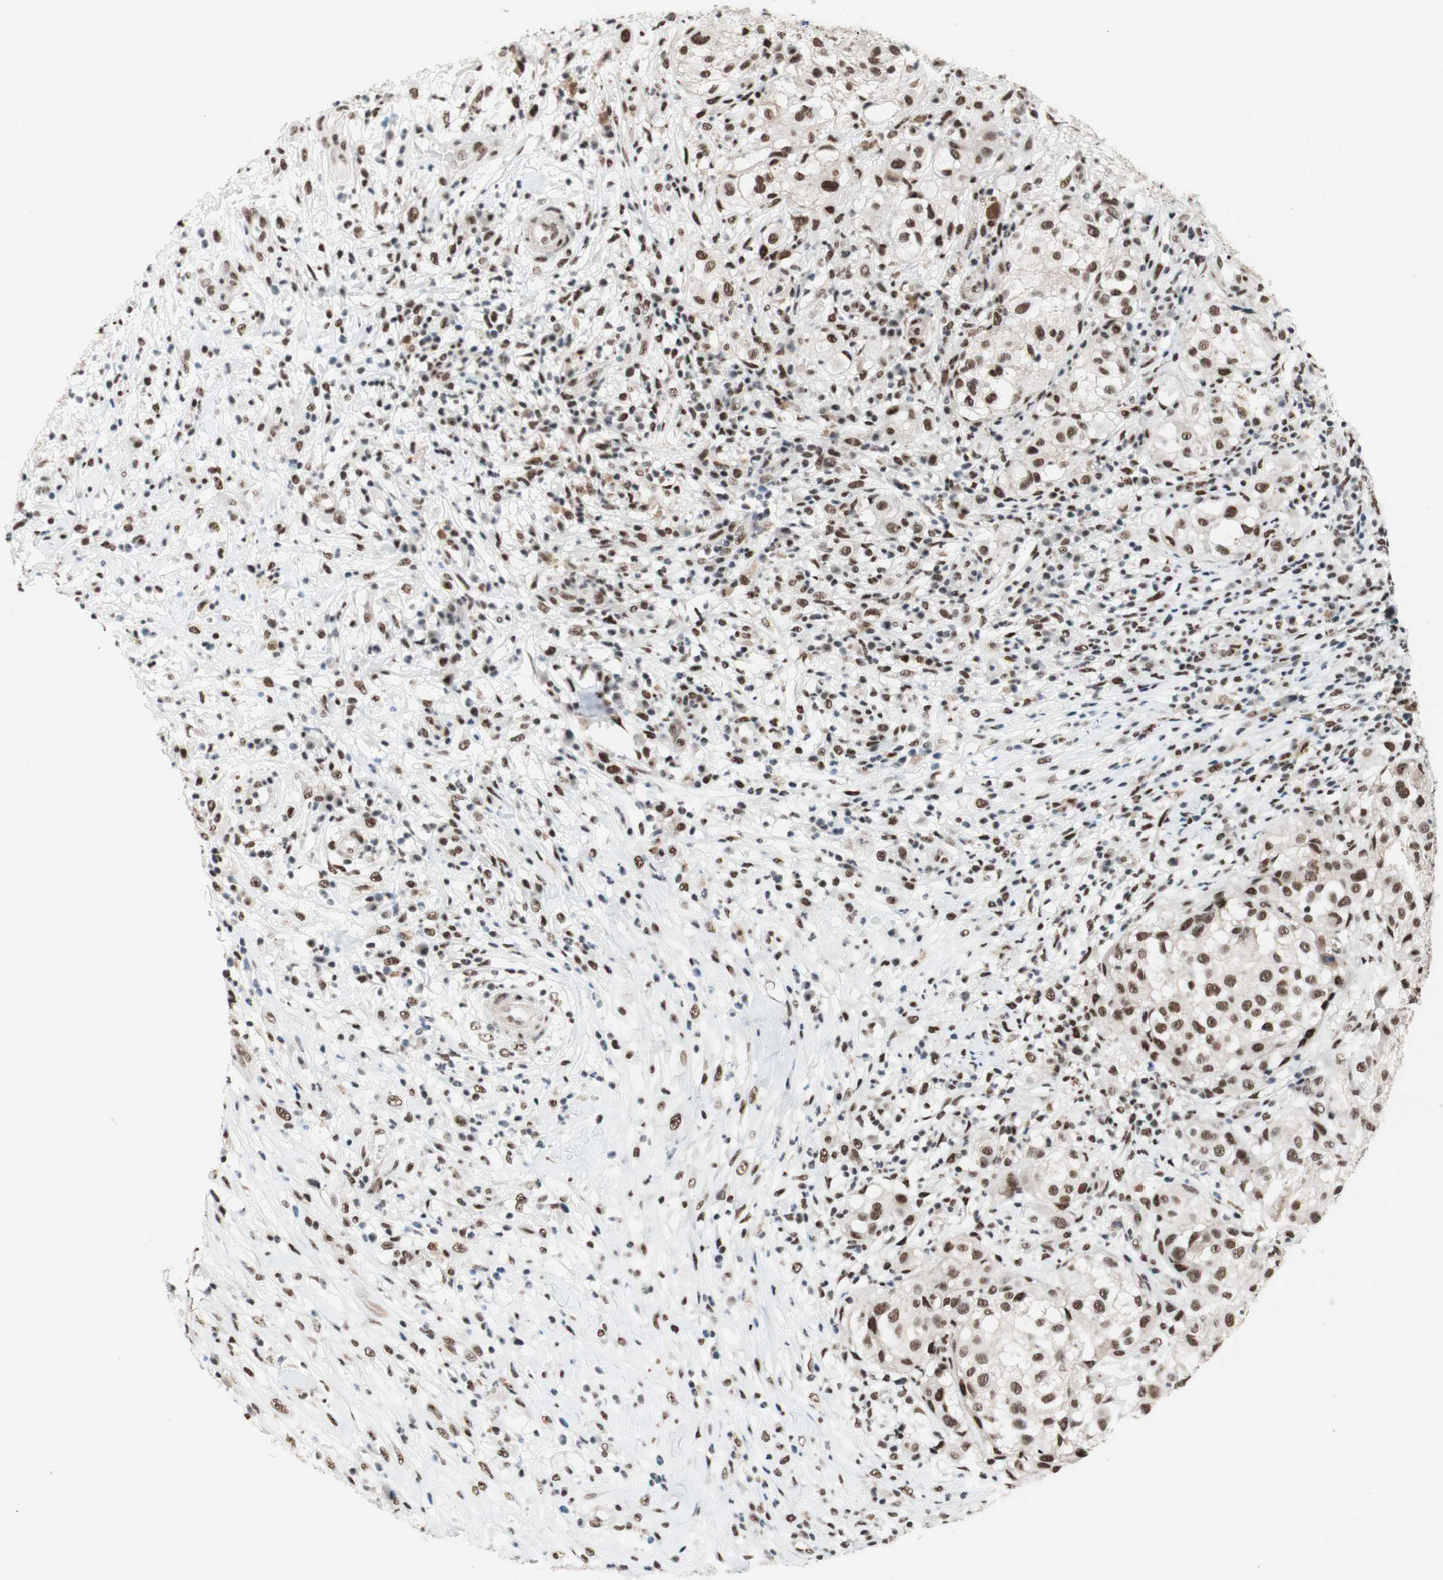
{"staining": {"intensity": "moderate", "quantity": ">75%", "location": "nuclear"}, "tissue": "melanoma", "cell_type": "Tumor cells", "image_type": "cancer", "snomed": [{"axis": "morphology", "description": "Necrosis, NOS"}, {"axis": "morphology", "description": "Malignant melanoma, NOS"}, {"axis": "topography", "description": "Skin"}], "caption": "High-power microscopy captured an IHC photomicrograph of malignant melanoma, revealing moderate nuclear positivity in approximately >75% of tumor cells.", "gene": "PRPF19", "patient": {"sex": "female", "age": 87}}